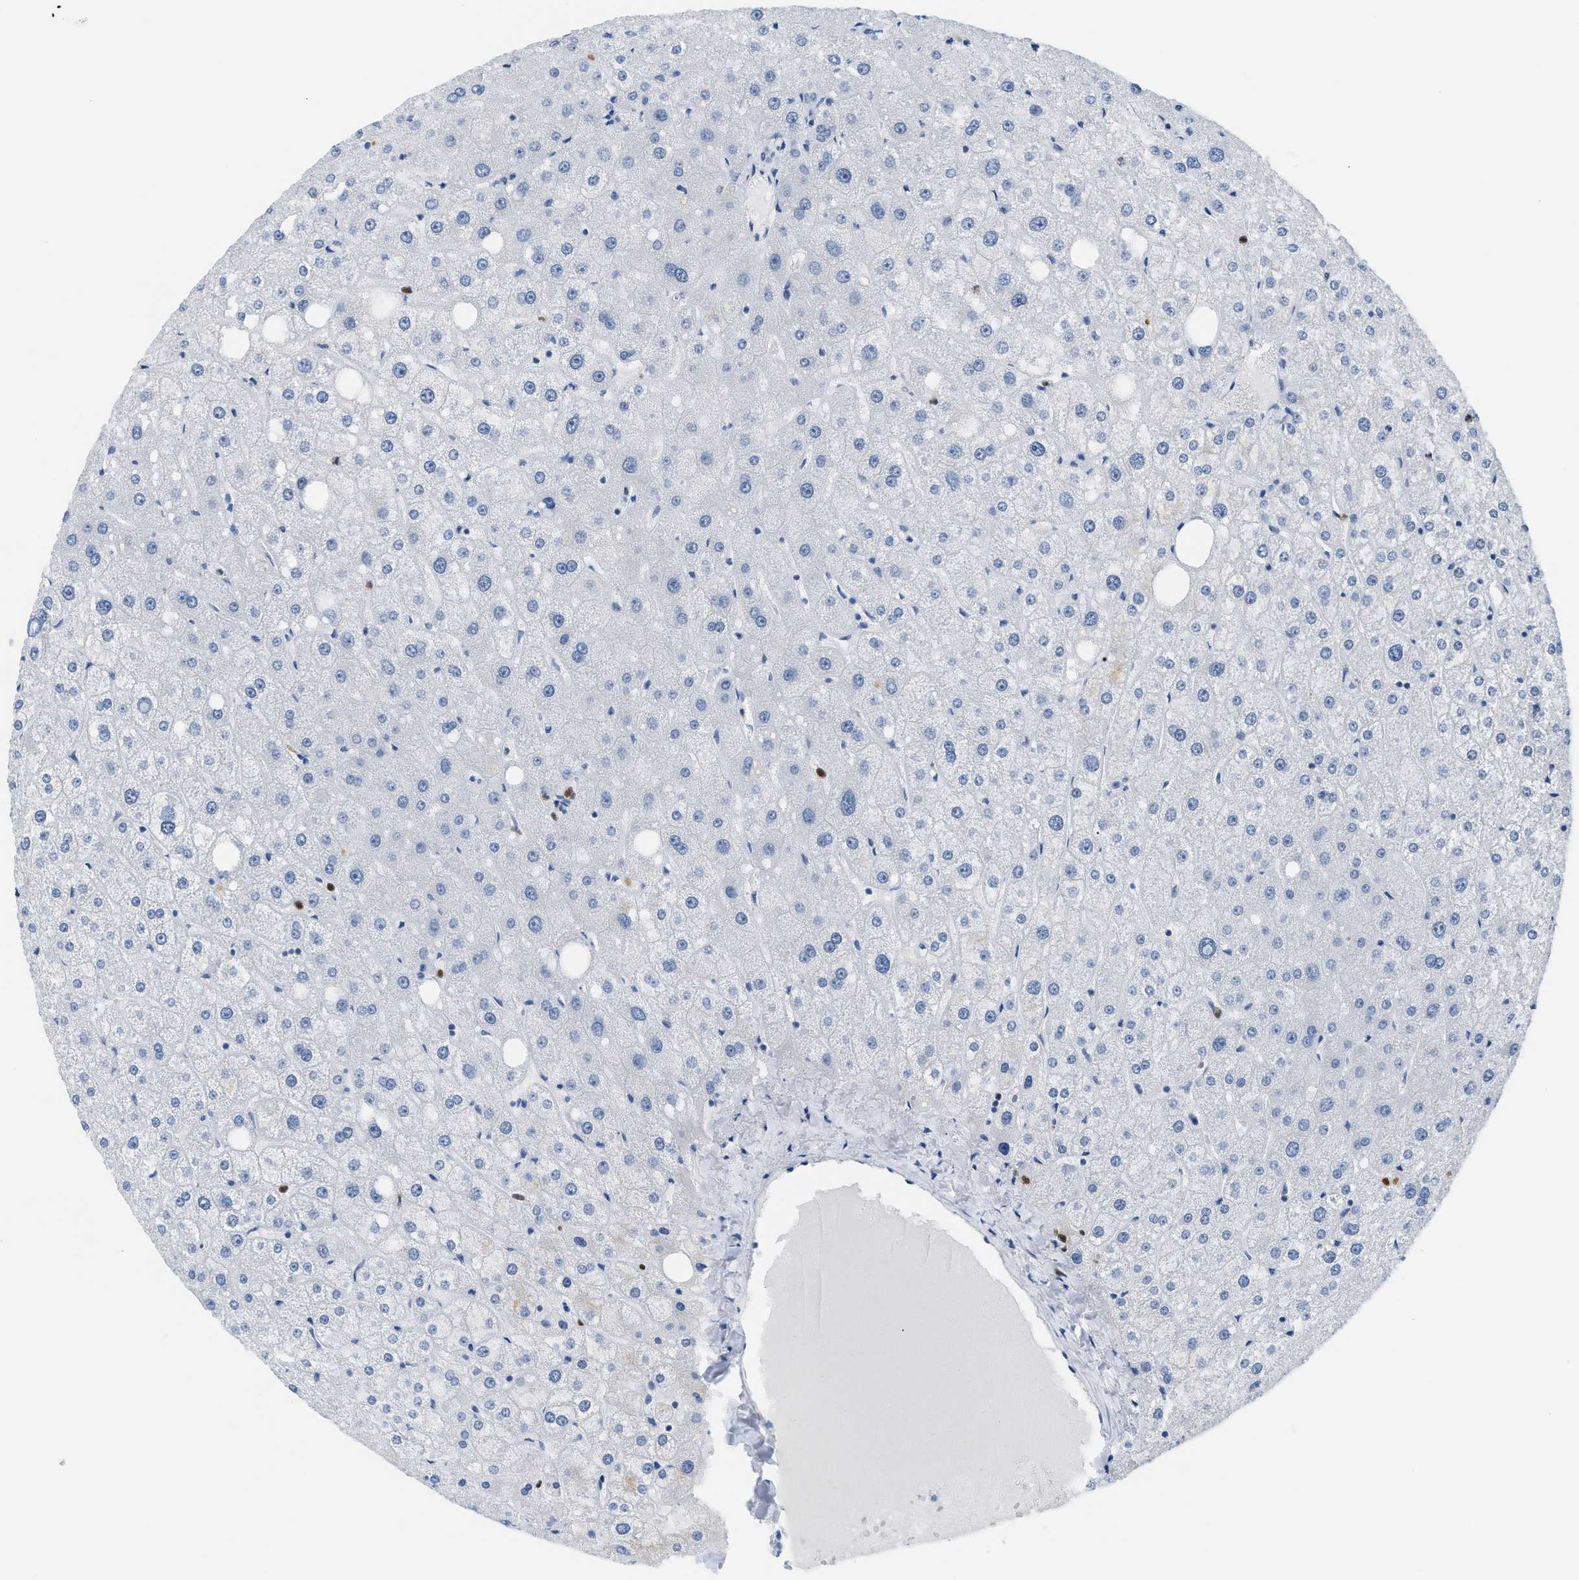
{"staining": {"intensity": "negative", "quantity": "none", "location": "none"}, "tissue": "liver", "cell_type": "Cholangiocytes", "image_type": "normal", "snomed": [{"axis": "morphology", "description": "Normal tissue, NOS"}, {"axis": "topography", "description": "Liver"}], "caption": "Liver stained for a protein using immunohistochemistry (IHC) demonstrates no positivity cholangiocytes.", "gene": "LCN2", "patient": {"sex": "male", "age": 73}}